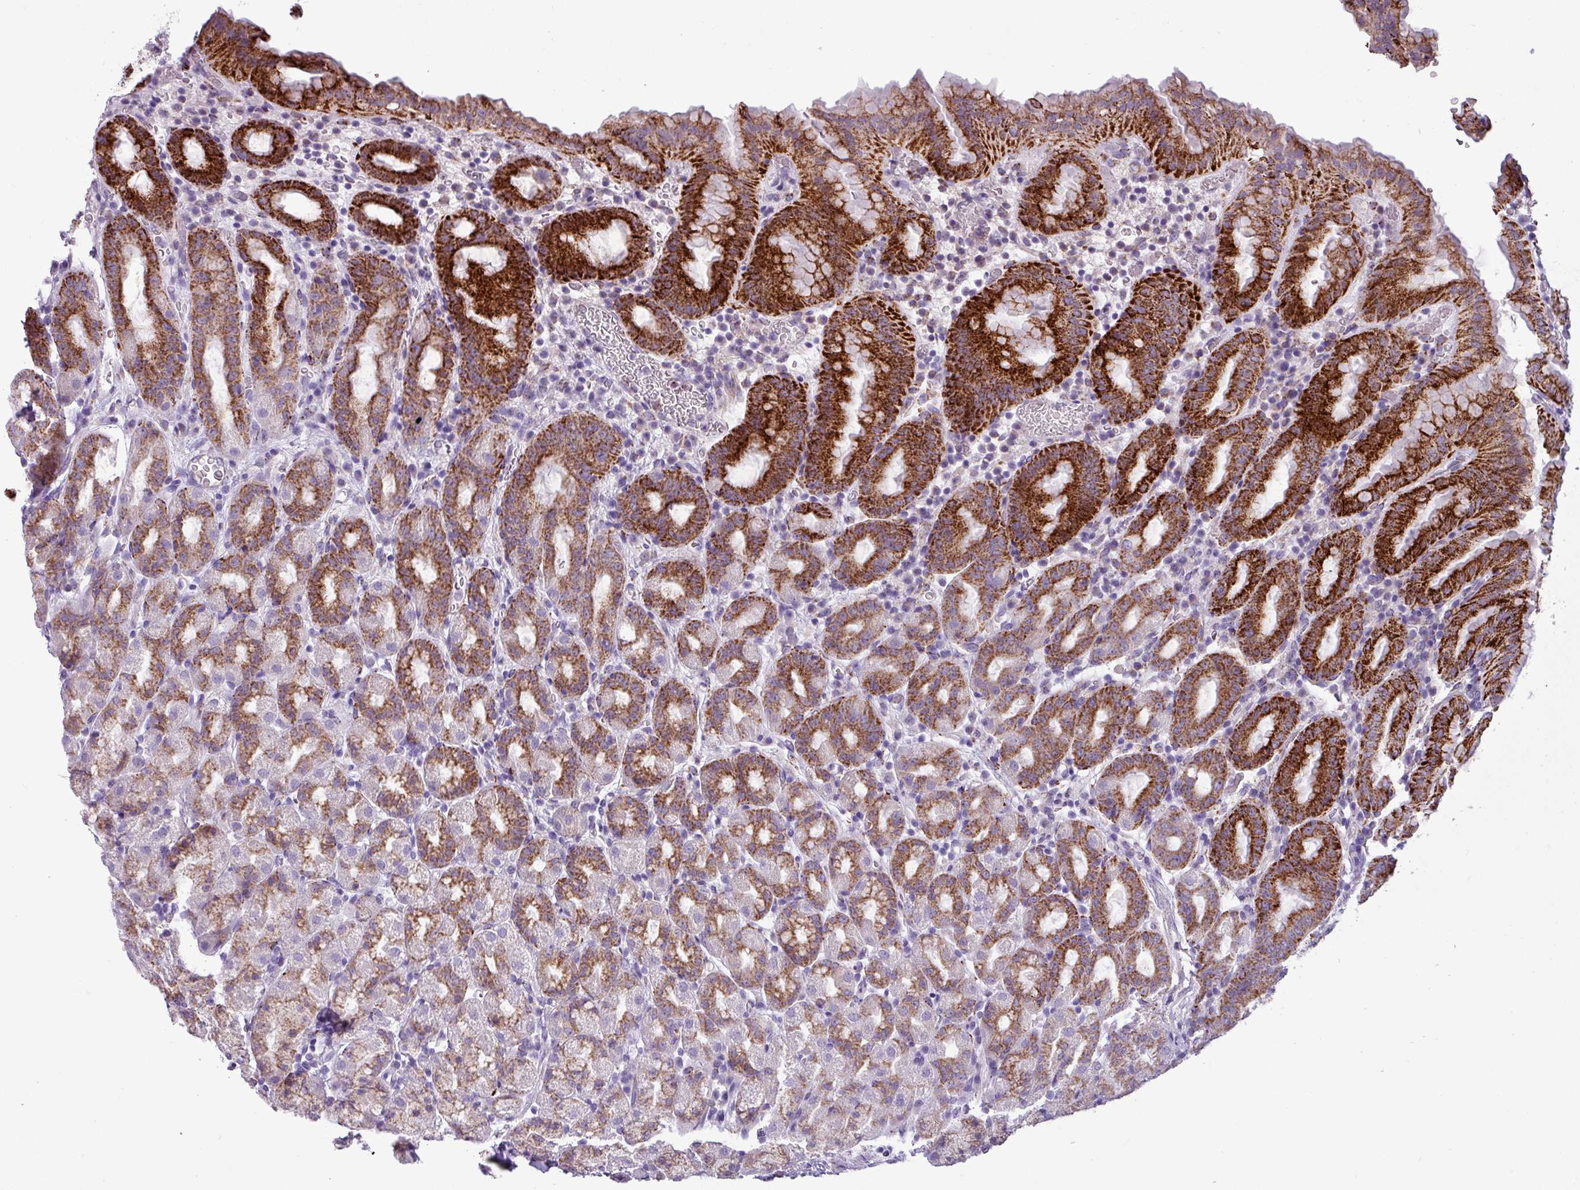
{"staining": {"intensity": "strong", "quantity": ">75%", "location": "cytoplasmic/membranous"}, "tissue": "stomach", "cell_type": "Glandular cells", "image_type": "normal", "snomed": [{"axis": "morphology", "description": "Normal tissue, NOS"}, {"axis": "topography", "description": "Stomach, upper"}, {"axis": "topography", "description": "Stomach, lower"}, {"axis": "topography", "description": "Small intestine"}], "caption": "About >75% of glandular cells in normal stomach show strong cytoplasmic/membranous protein expression as visualized by brown immunohistochemical staining.", "gene": "ZNF667", "patient": {"sex": "male", "age": 68}}